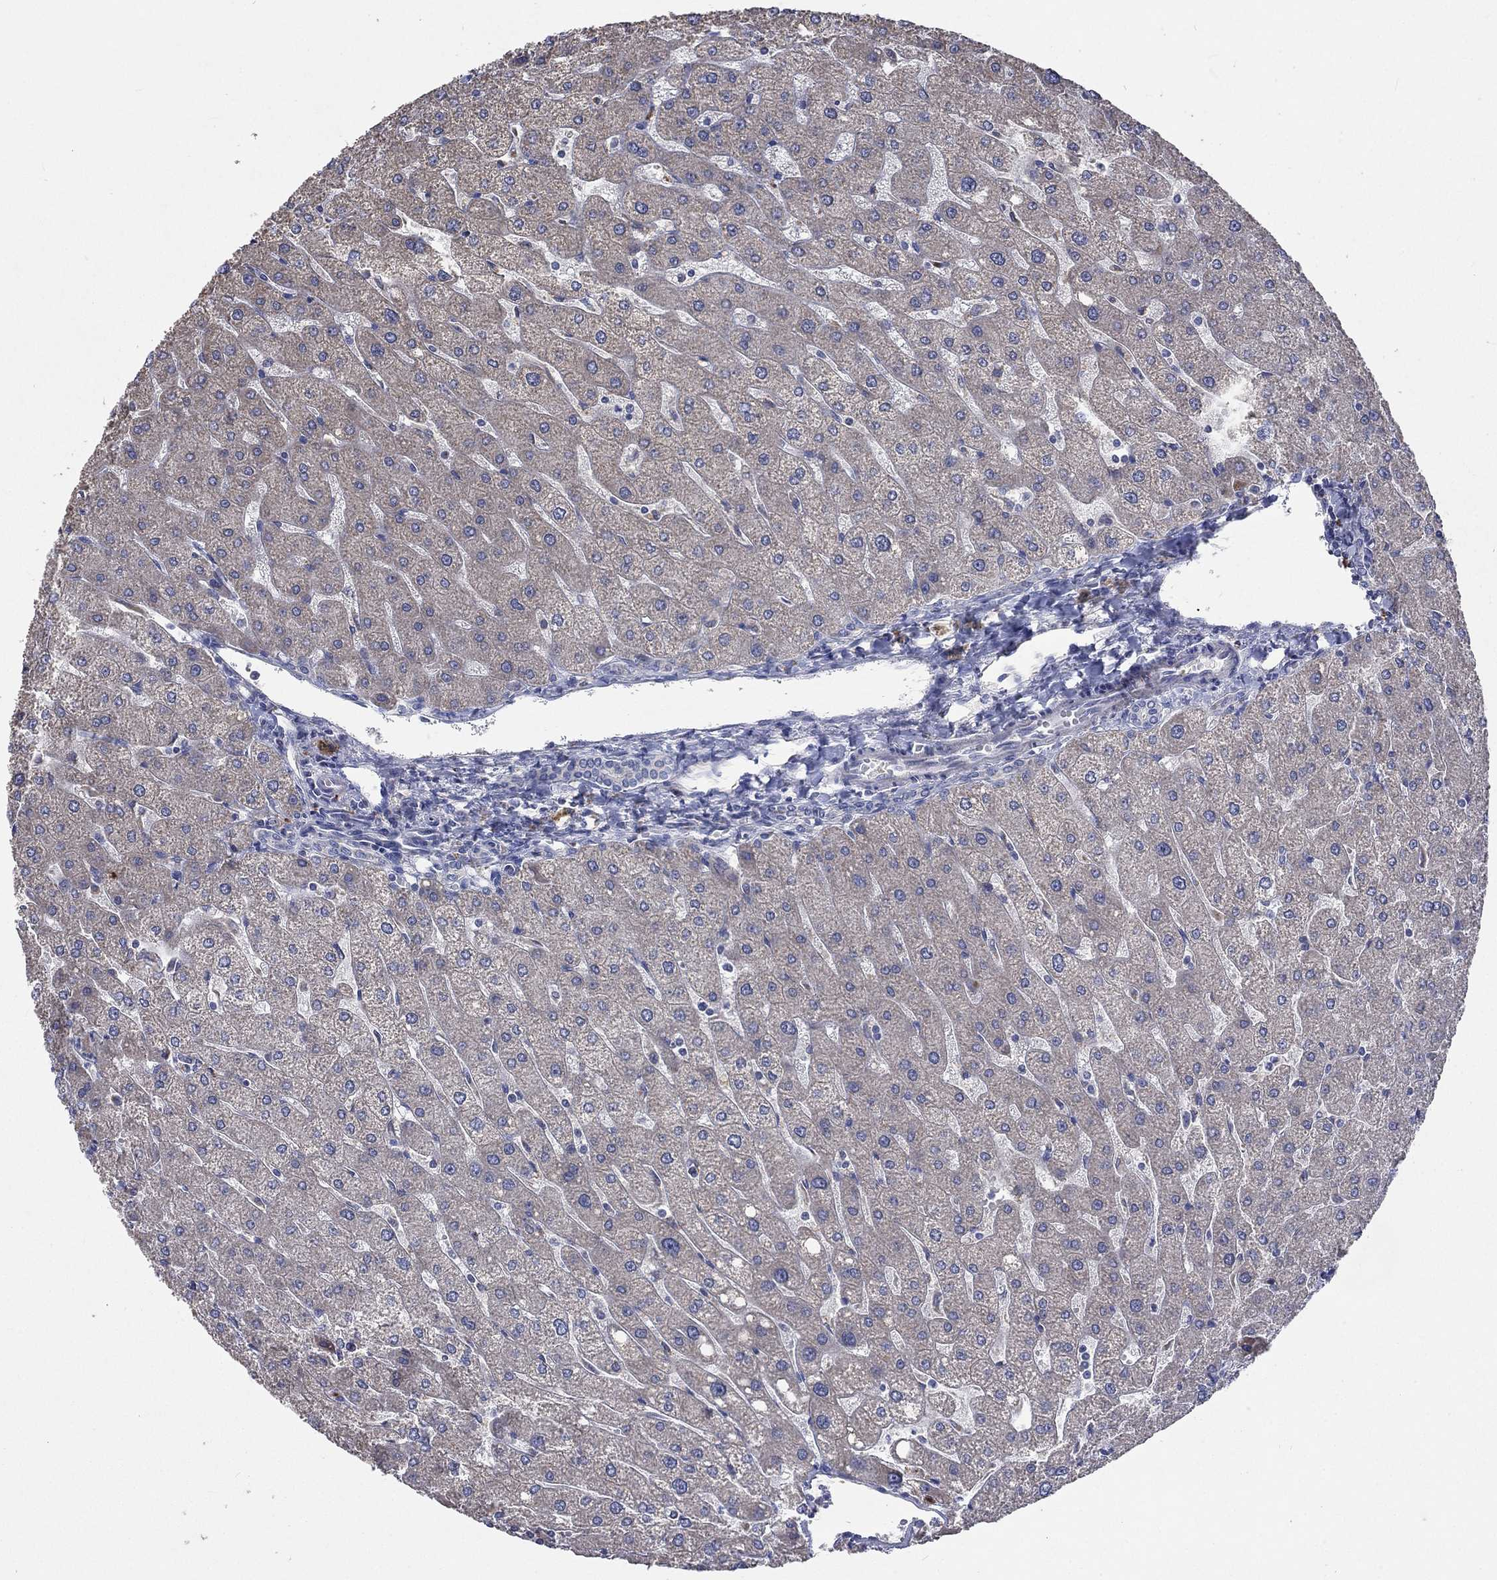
{"staining": {"intensity": "negative", "quantity": "none", "location": "none"}, "tissue": "liver", "cell_type": "Cholangiocytes", "image_type": "normal", "snomed": [{"axis": "morphology", "description": "Normal tissue, NOS"}, {"axis": "topography", "description": "Liver"}], "caption": "High magnification brightfield microscopy of normal liver stained with DAB (3,3'-diaminobenzidine) (brown) and counterstained with hematoxylin (blue): cholangiocytes show no significant positivity. (Immunohistochemistry (ihc), brightfield microscopy, high magnification).", "gene": "UGT8", "patient": {"sex": "male", "age": 67}}